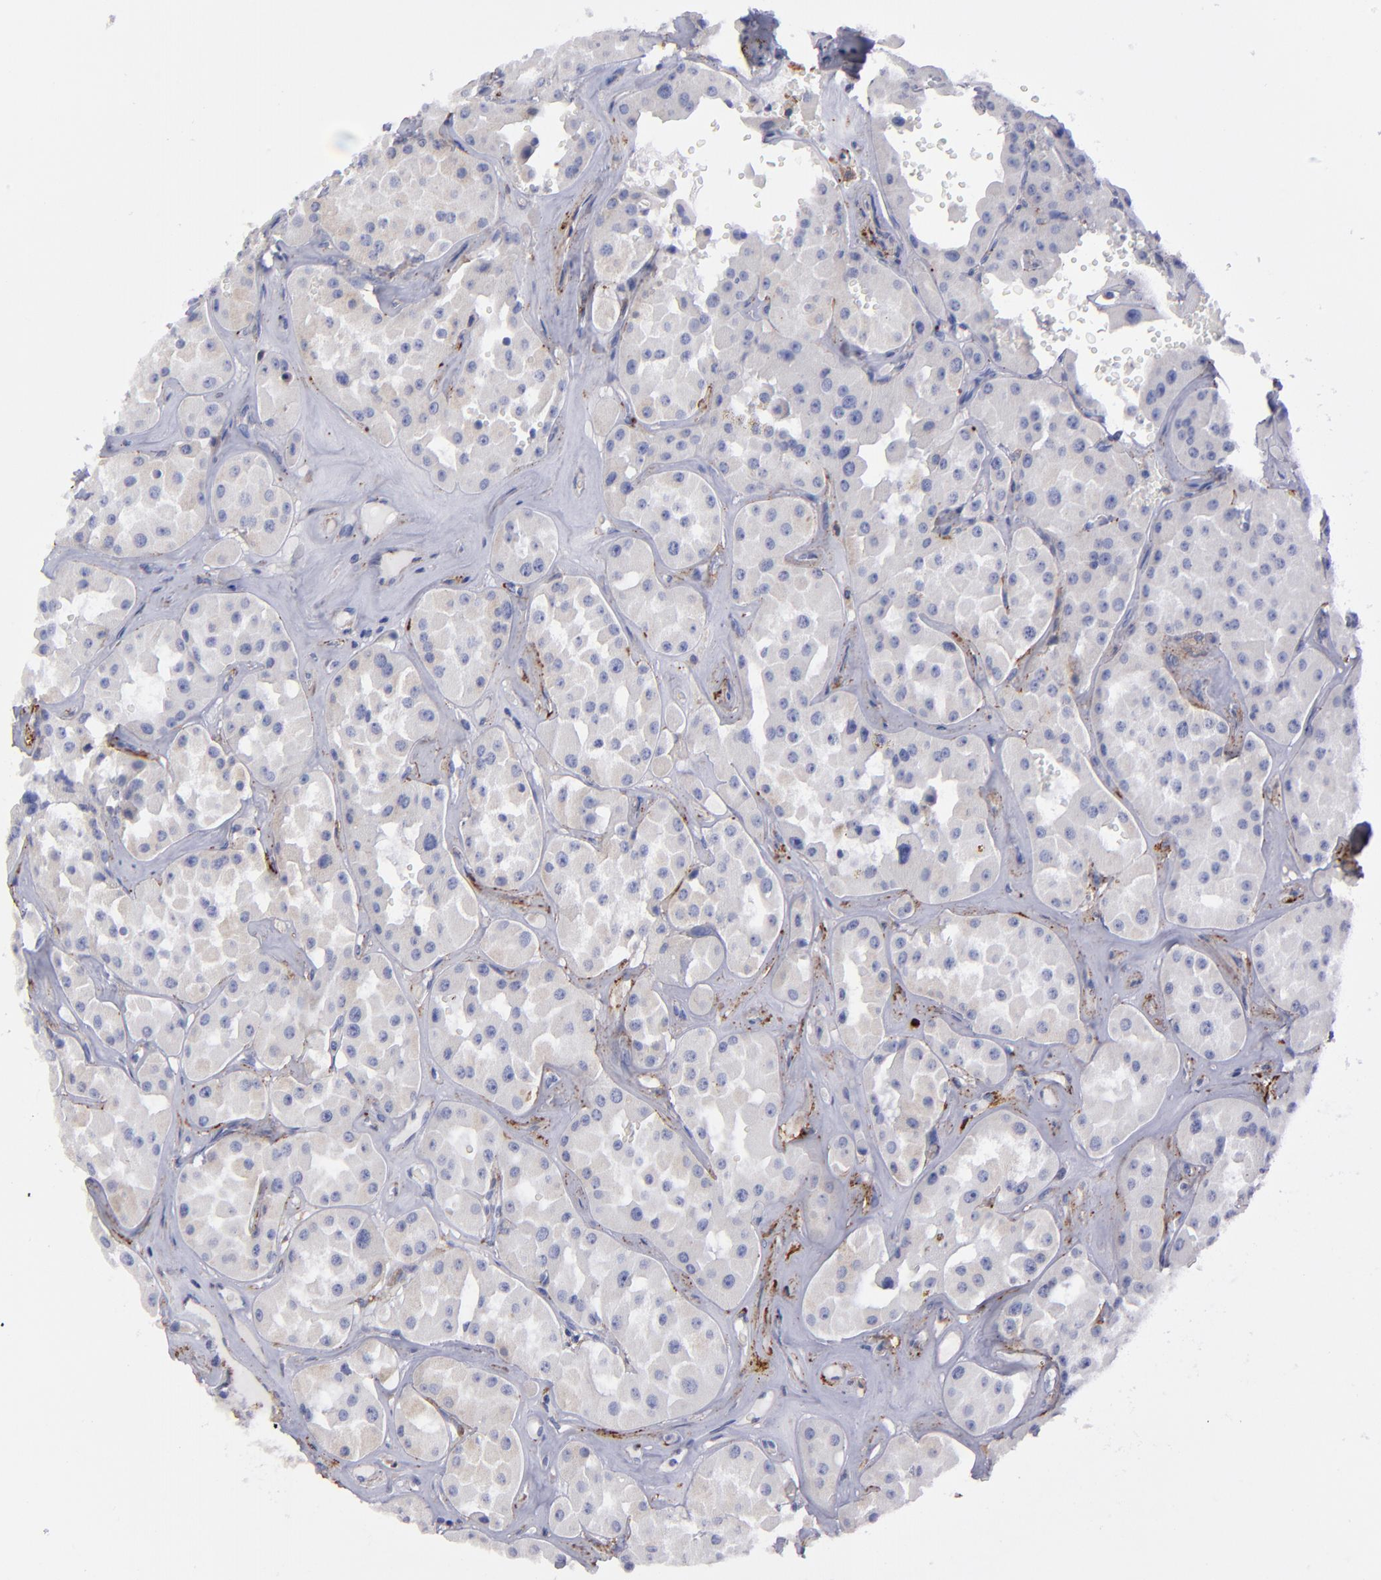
{"staining": {"intensity": "negative", "quantity": "none", "location": "none"}, "tissue": "renal cancer", "cell_type": "Tumor cells", "image_type": "cancer", "snomed": [{"axis": "morphology", "description": "Adenocarcinoma, uncertain malignant potential"}, {"axis": "topography", "description": "Kidney"}], "caption": "This is a micrograph of immunohistochemistry staining of adenocarcinoma,  uncertain malignant potential (renal), which shows no expression in tumor cells.", "gene": "MFGE8", "patient": {"sex": "male", "age": 63}}